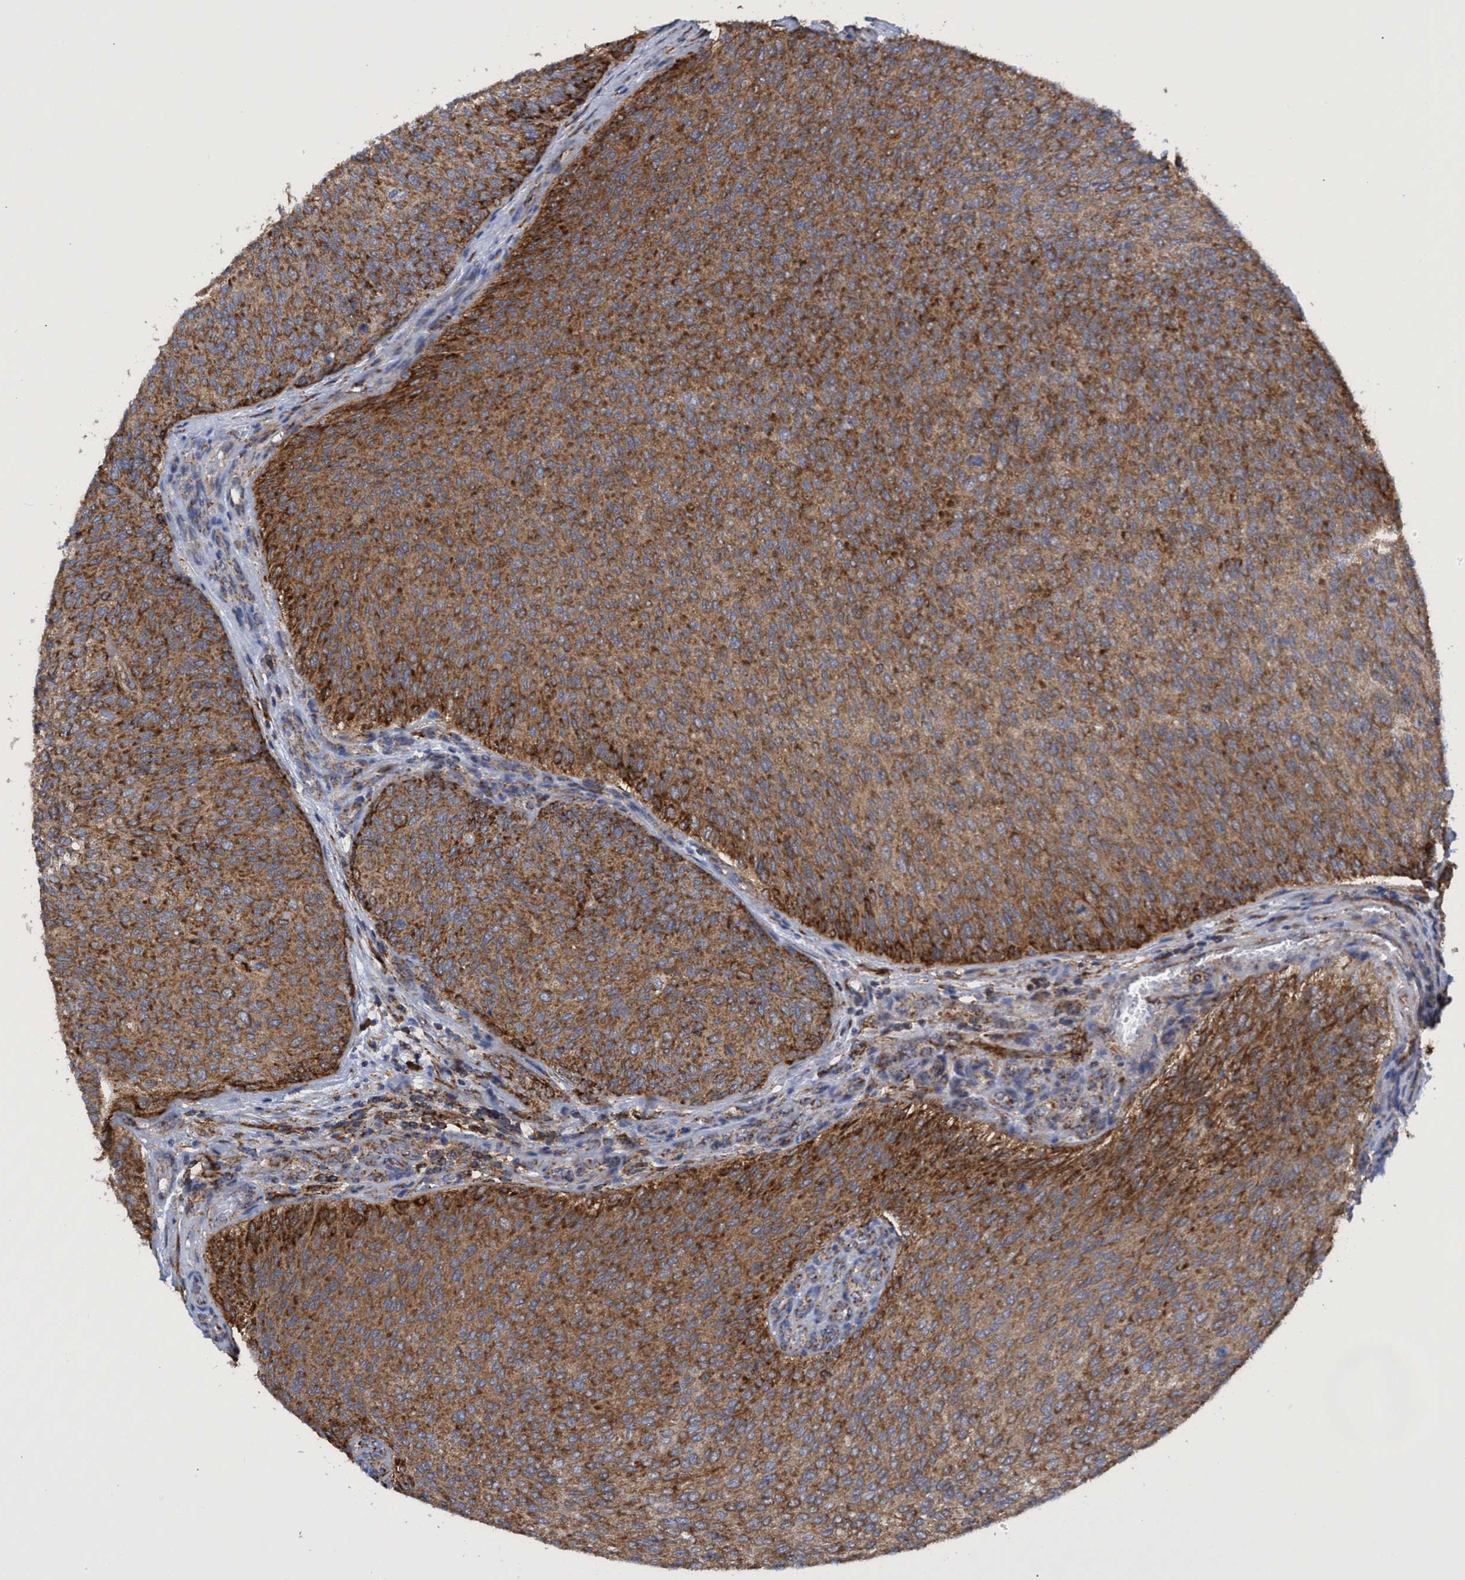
{"staining": {"intensity": "strong", "quantity": ">75%", "location": "cytoplasmic/membranous"}, "tissue": "urothelial cancer", "cell_type": "Tumor cells", "image_type": "cancer", "snomed": [{"axis": "morphology", "description": "Urothelial carcinoma, Low grade"}, {"axis": "topography", "description": "Urinary bladder"}], "caption": "Immunohistochemistry photomicrograph of human urothelial cancer stained for a protein (brown), which exhibits high levels of strong cytoplasmic/membranous positivity in about >75% of tumor cells.", "gene": "CRYZ", "patient": {"sex": "female", "age": 79}}